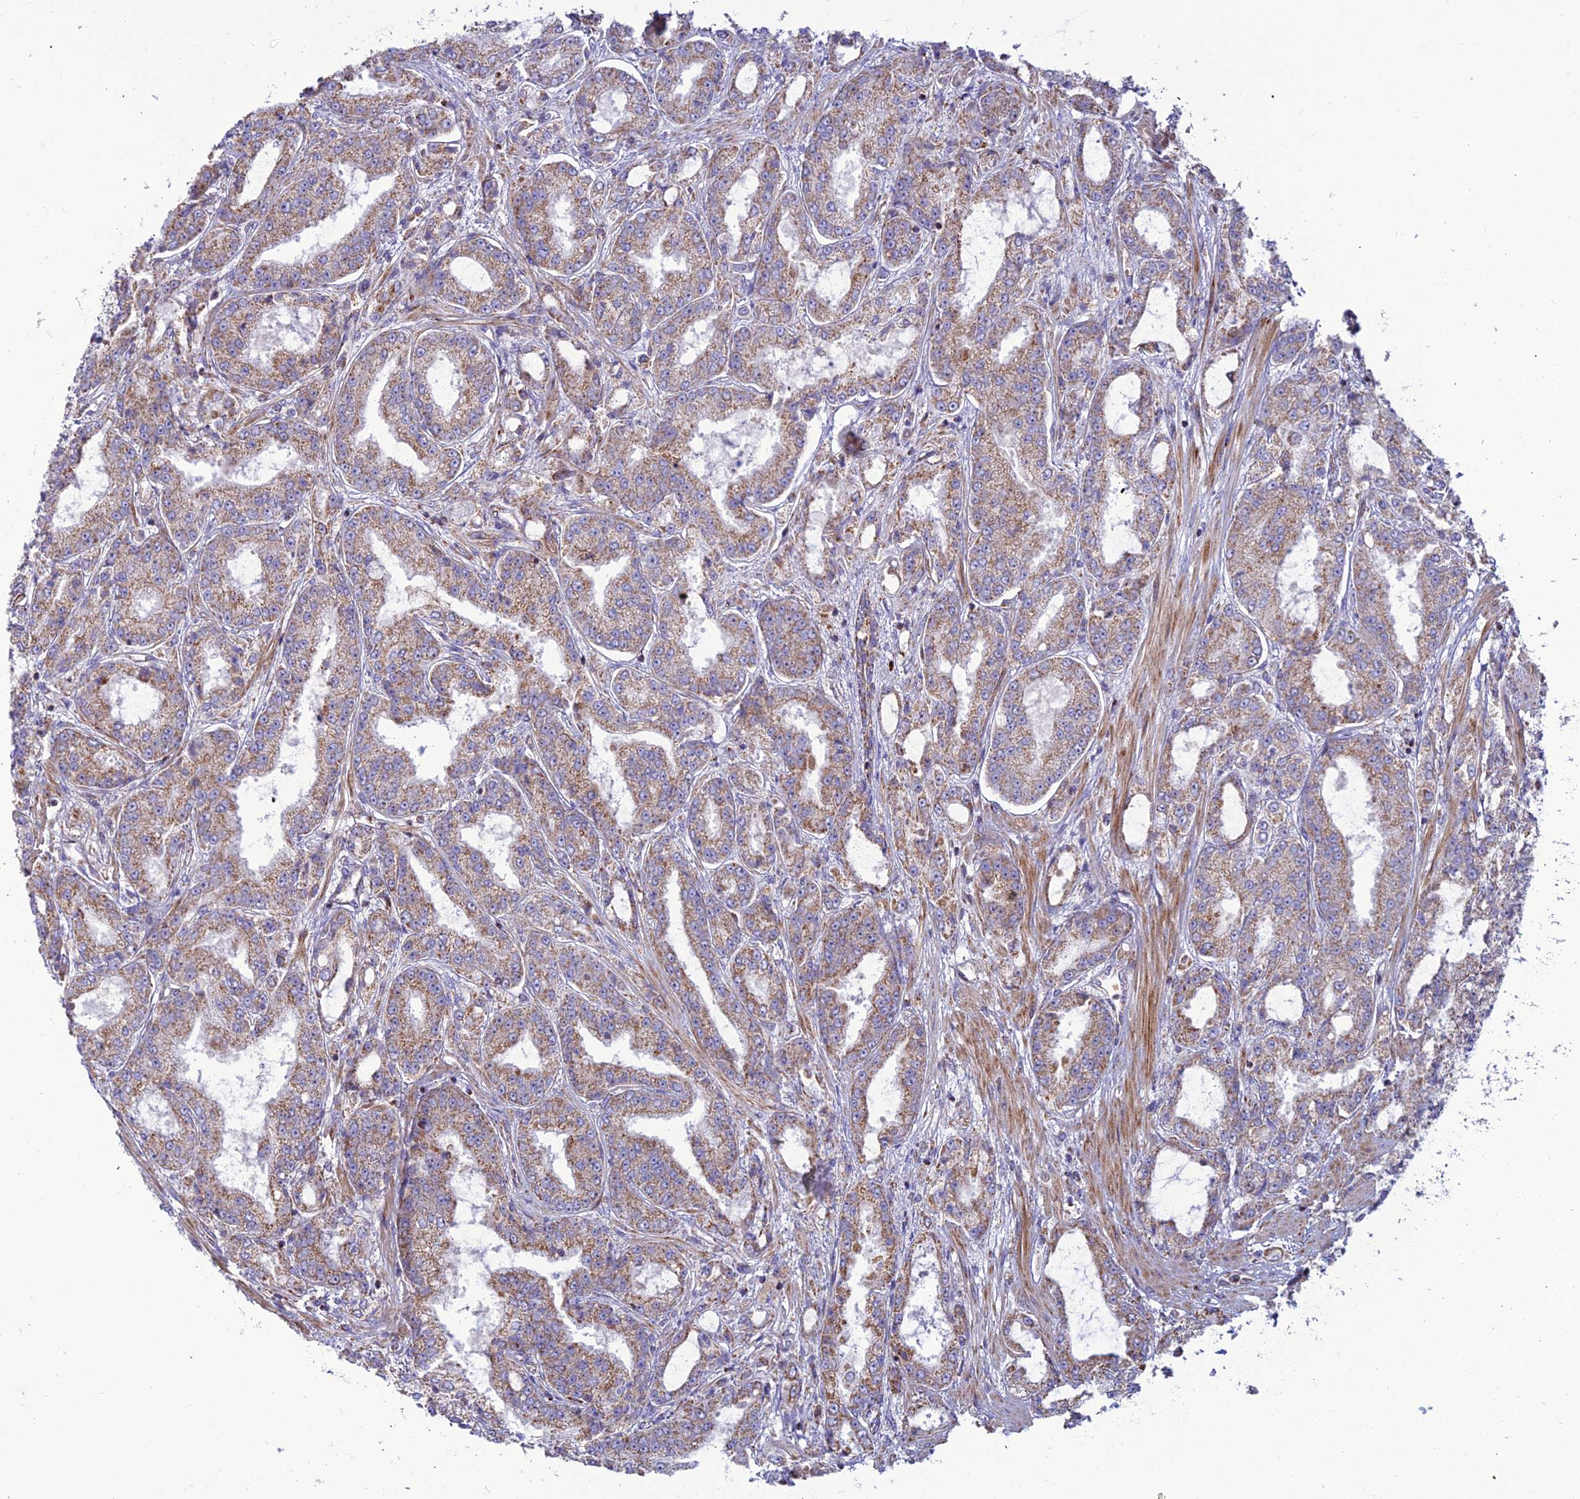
{"staining": {"intensity": "moderate", "quantity": ">75%", "location": "cytoplasmic/membranous"}, "tissue": "prostate cancer", "cell_type": "Tumor cells", "image_type": "cancer", "snomed": [{"axis": "morphology", "description": "Adenocarcinoma, High grade"}, {"axis": "topography", "description": "Prostate"}], "caption": "IHC micrograph of neoplastic tissue: prostate cancer (high-grade adenocarcinoma) stained using immunohistochemistry shows medium levels of moderate protein expression localized specifically in the cytoplasmic/membranous of tumor cells, appearing as a cytoplasmic/membranous brown color.", "gene": "SLC35F4", "patient": {"sex": "male", "age": 71}}